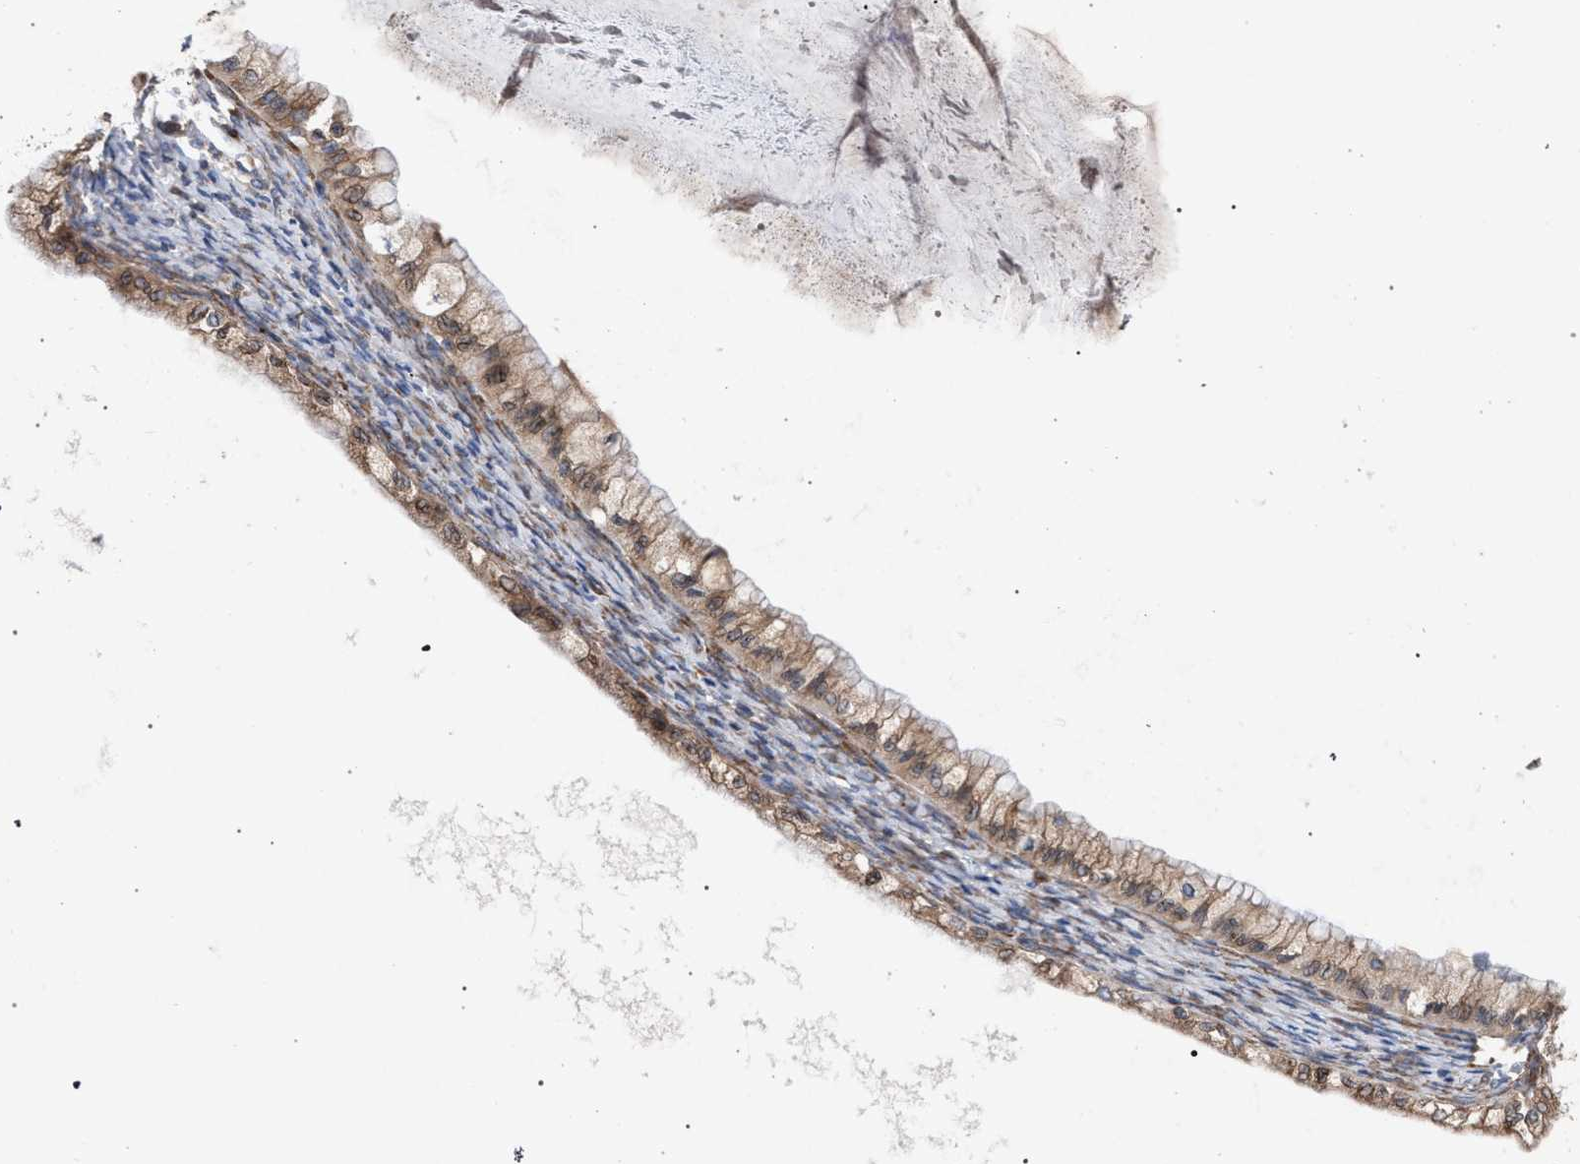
{"staining": {"intensity": "weak", "quantity": ">75%", "location": "cytoplasmic/membranous"}, "tissue": "ovarian cancer", "cell_type": "Tumor cells", "image_type": "cancer", "snomed": [{"axis": "morphology", "description": "Cystadenocarcinoma, mucinous, NOS"}, {"axis": "topography", "description": "Ovary"}], "caption": "There is low levels of weak cytoplasmic/membranous positivity in tumor cells of ovarian cancer (mucinous cystadenocarcinoma), as demonstrated by immunohistochemical staining (brown color).", "gene": "CDR2L", "patient": {"sex": "female", "age": 57}}